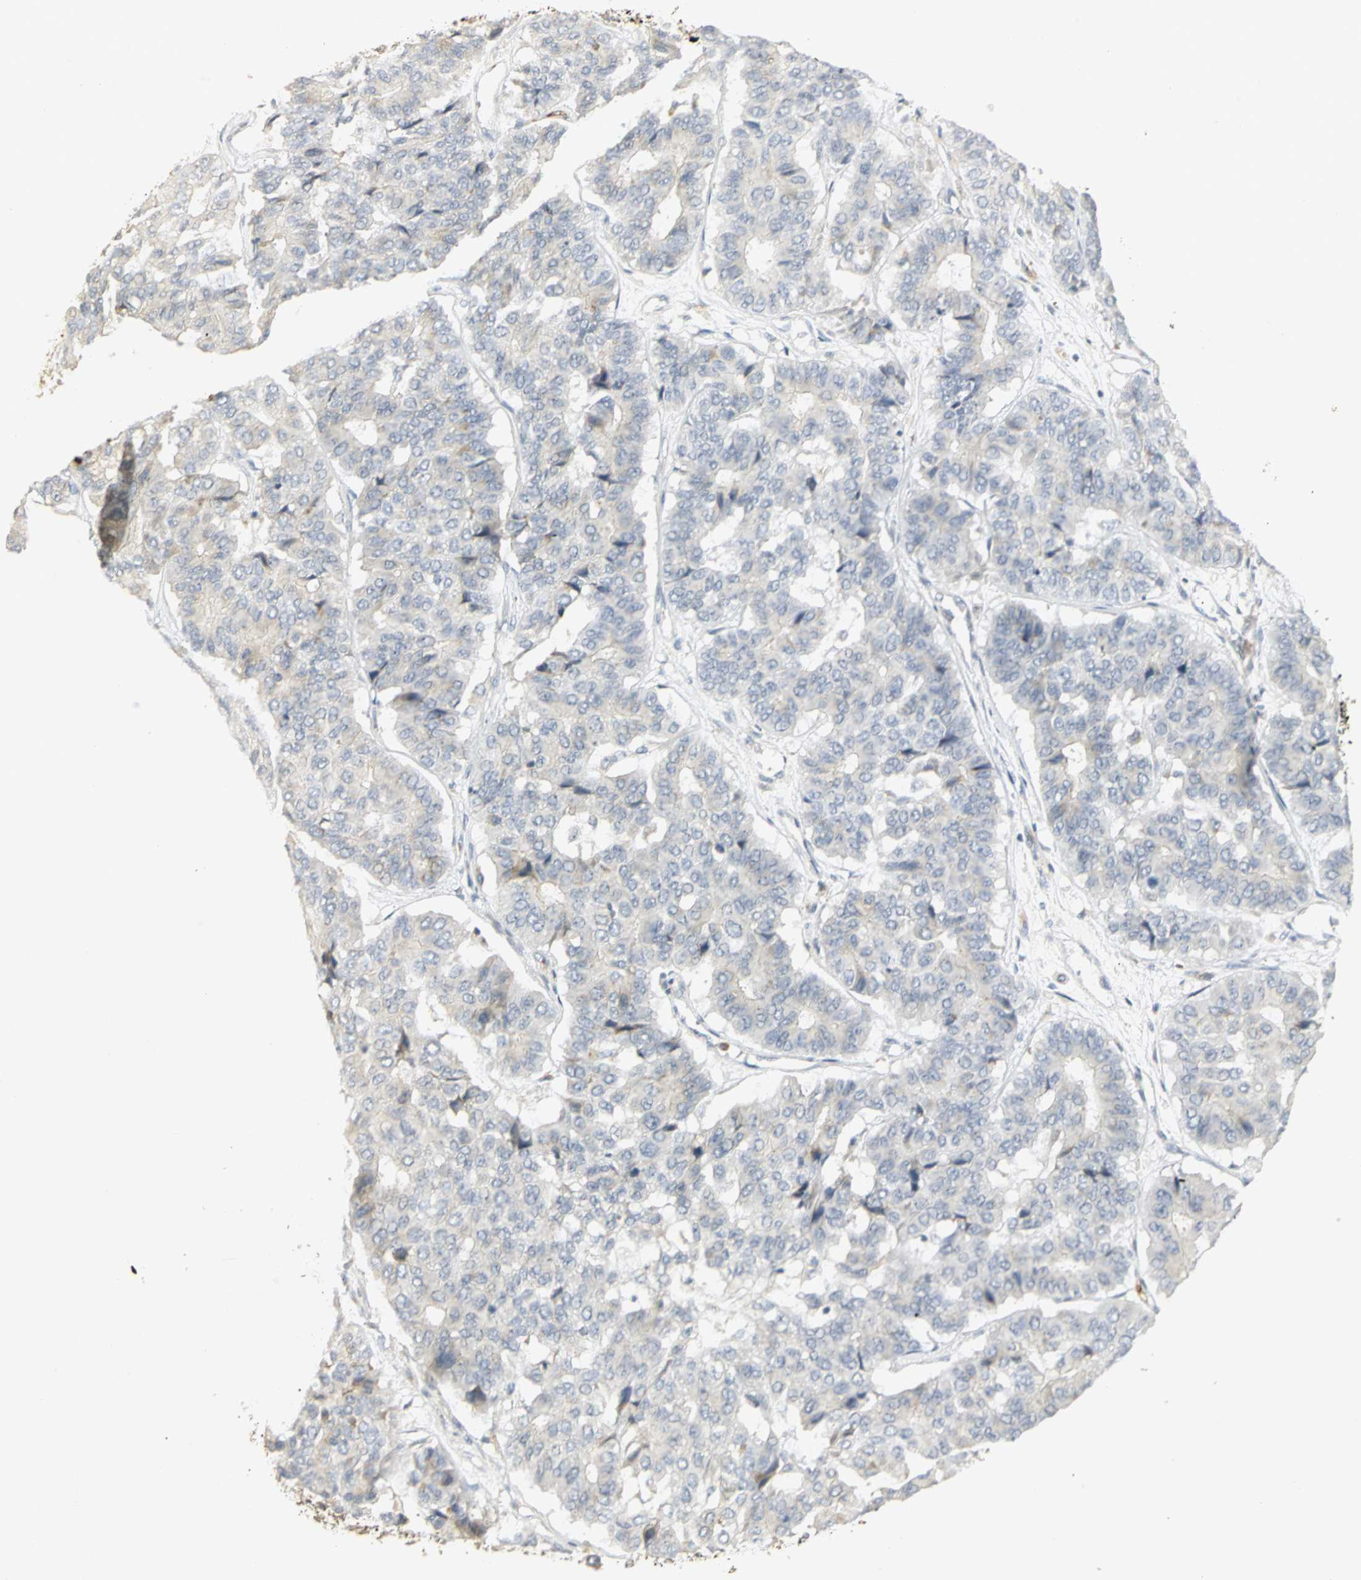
{"staining": {"intensity": "weak", "quantity": "<25%", "location": "cytoplasmic/membranous"}, "tissue": "pancreatic cancer", "cell_type": "Tumor cells", "image_type": "cancer", "snomed": [{"axis": "morphology", "description": "Adenocarcinoma, NOS"}, {"axis": "topography", "description": "Pancreas"}], "caption": "Protein analysis of pancreatic adenocarcinoma reveals no significant staining in tumor cells.", "gene": "TM9SF2", "patient": {"sex": "male", "age": 50}}